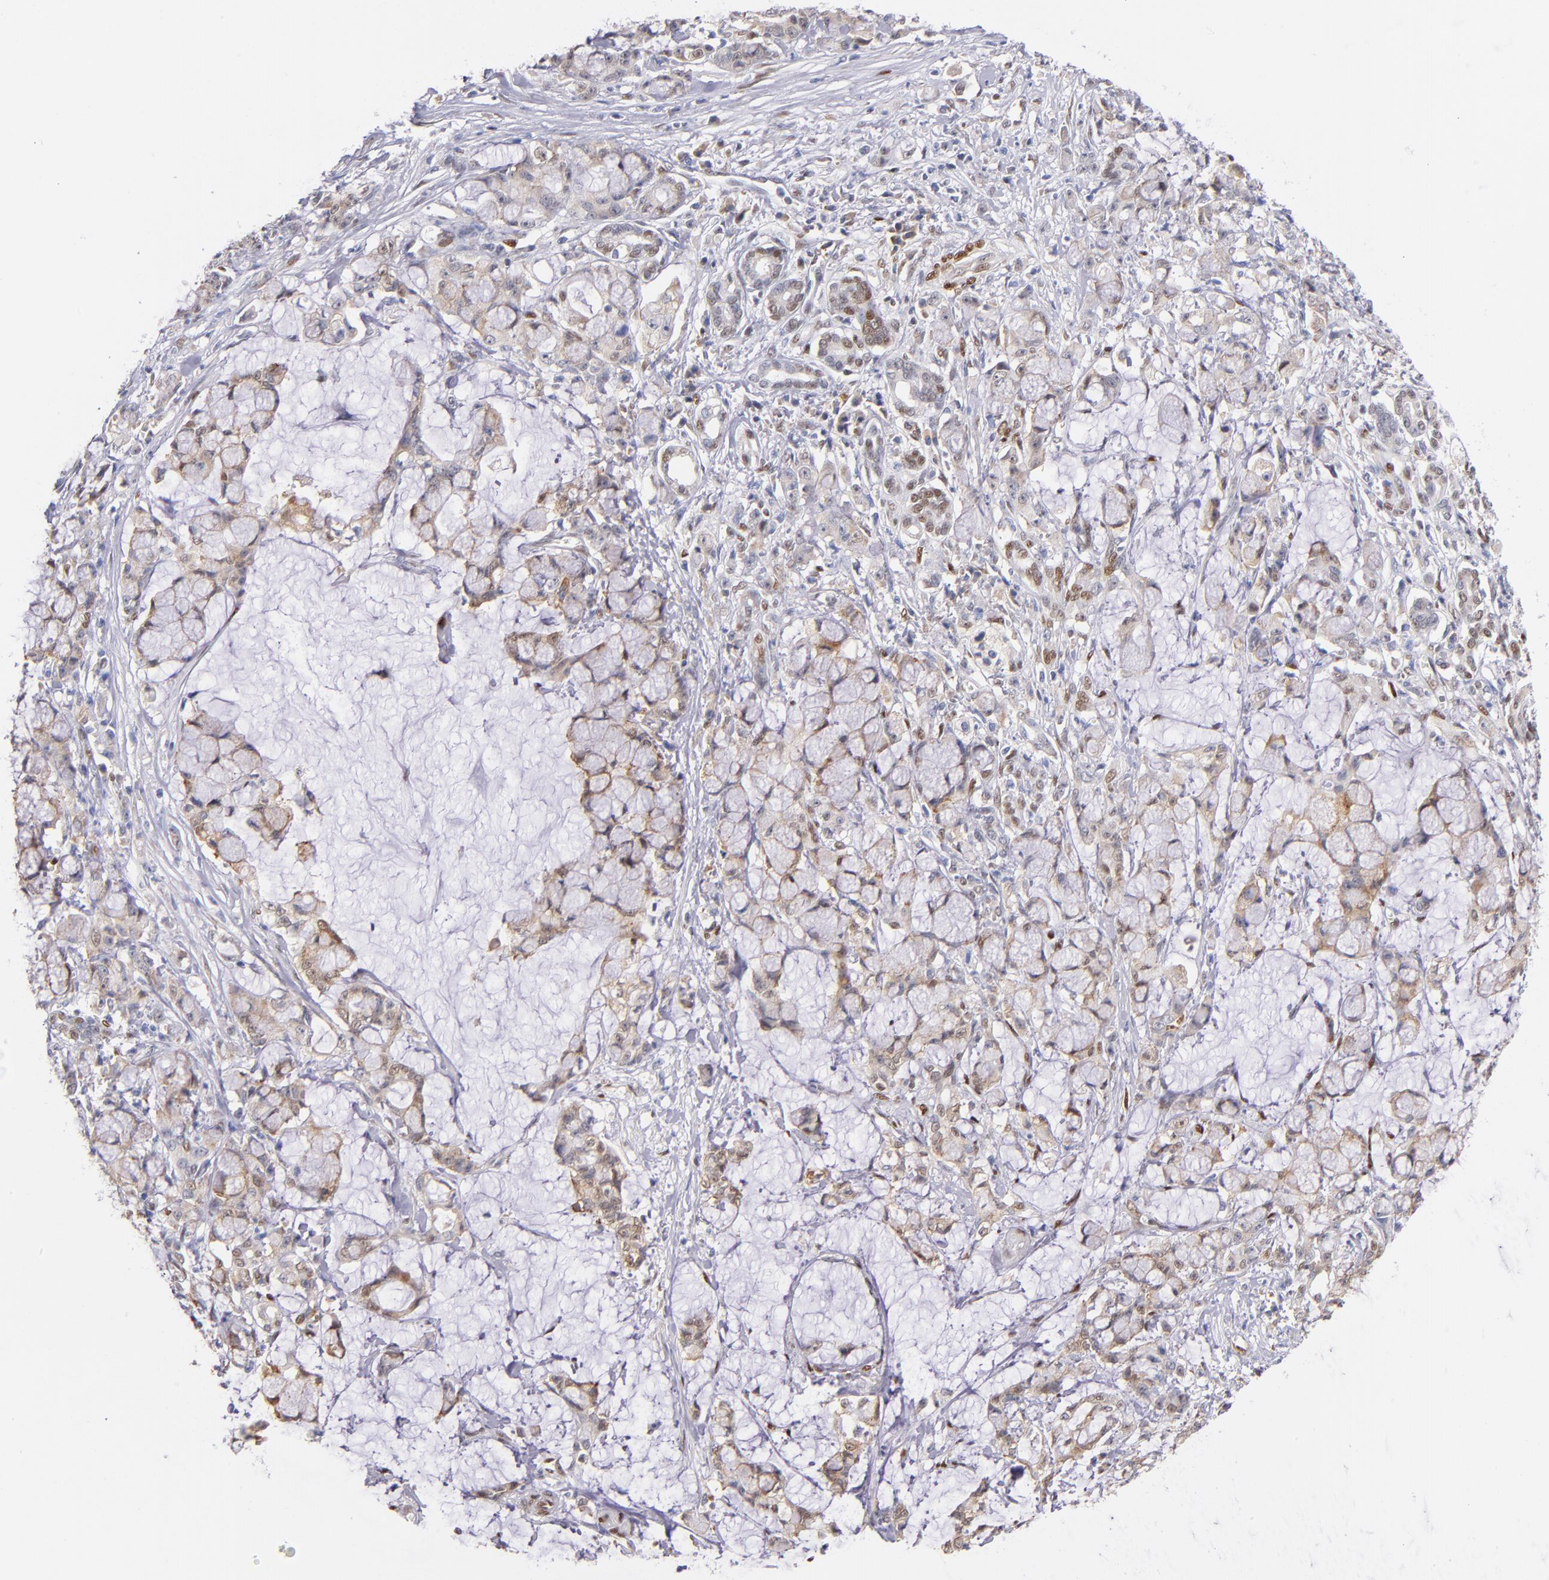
{"staining": {"intensity": "weak", "quantity": "<25%", "location": "cytoplasmic/membranous,nuclear"}, "tissue": "pancreatic cancer", "cell_type": "Tumor cells", "image_type": "cancer", "snomed": [{"axis": "morphology", "description": "Adenocarcinoma, NOS"}, {"axis": "topography", "description": "Pancreas"}], "caption": "Image shows no protein positivity in tumor cells of pancreatic cancer (adenocarcinoma) tissue.", "gene": "SRF", "patient": {"sex": "female", "age": 73}}